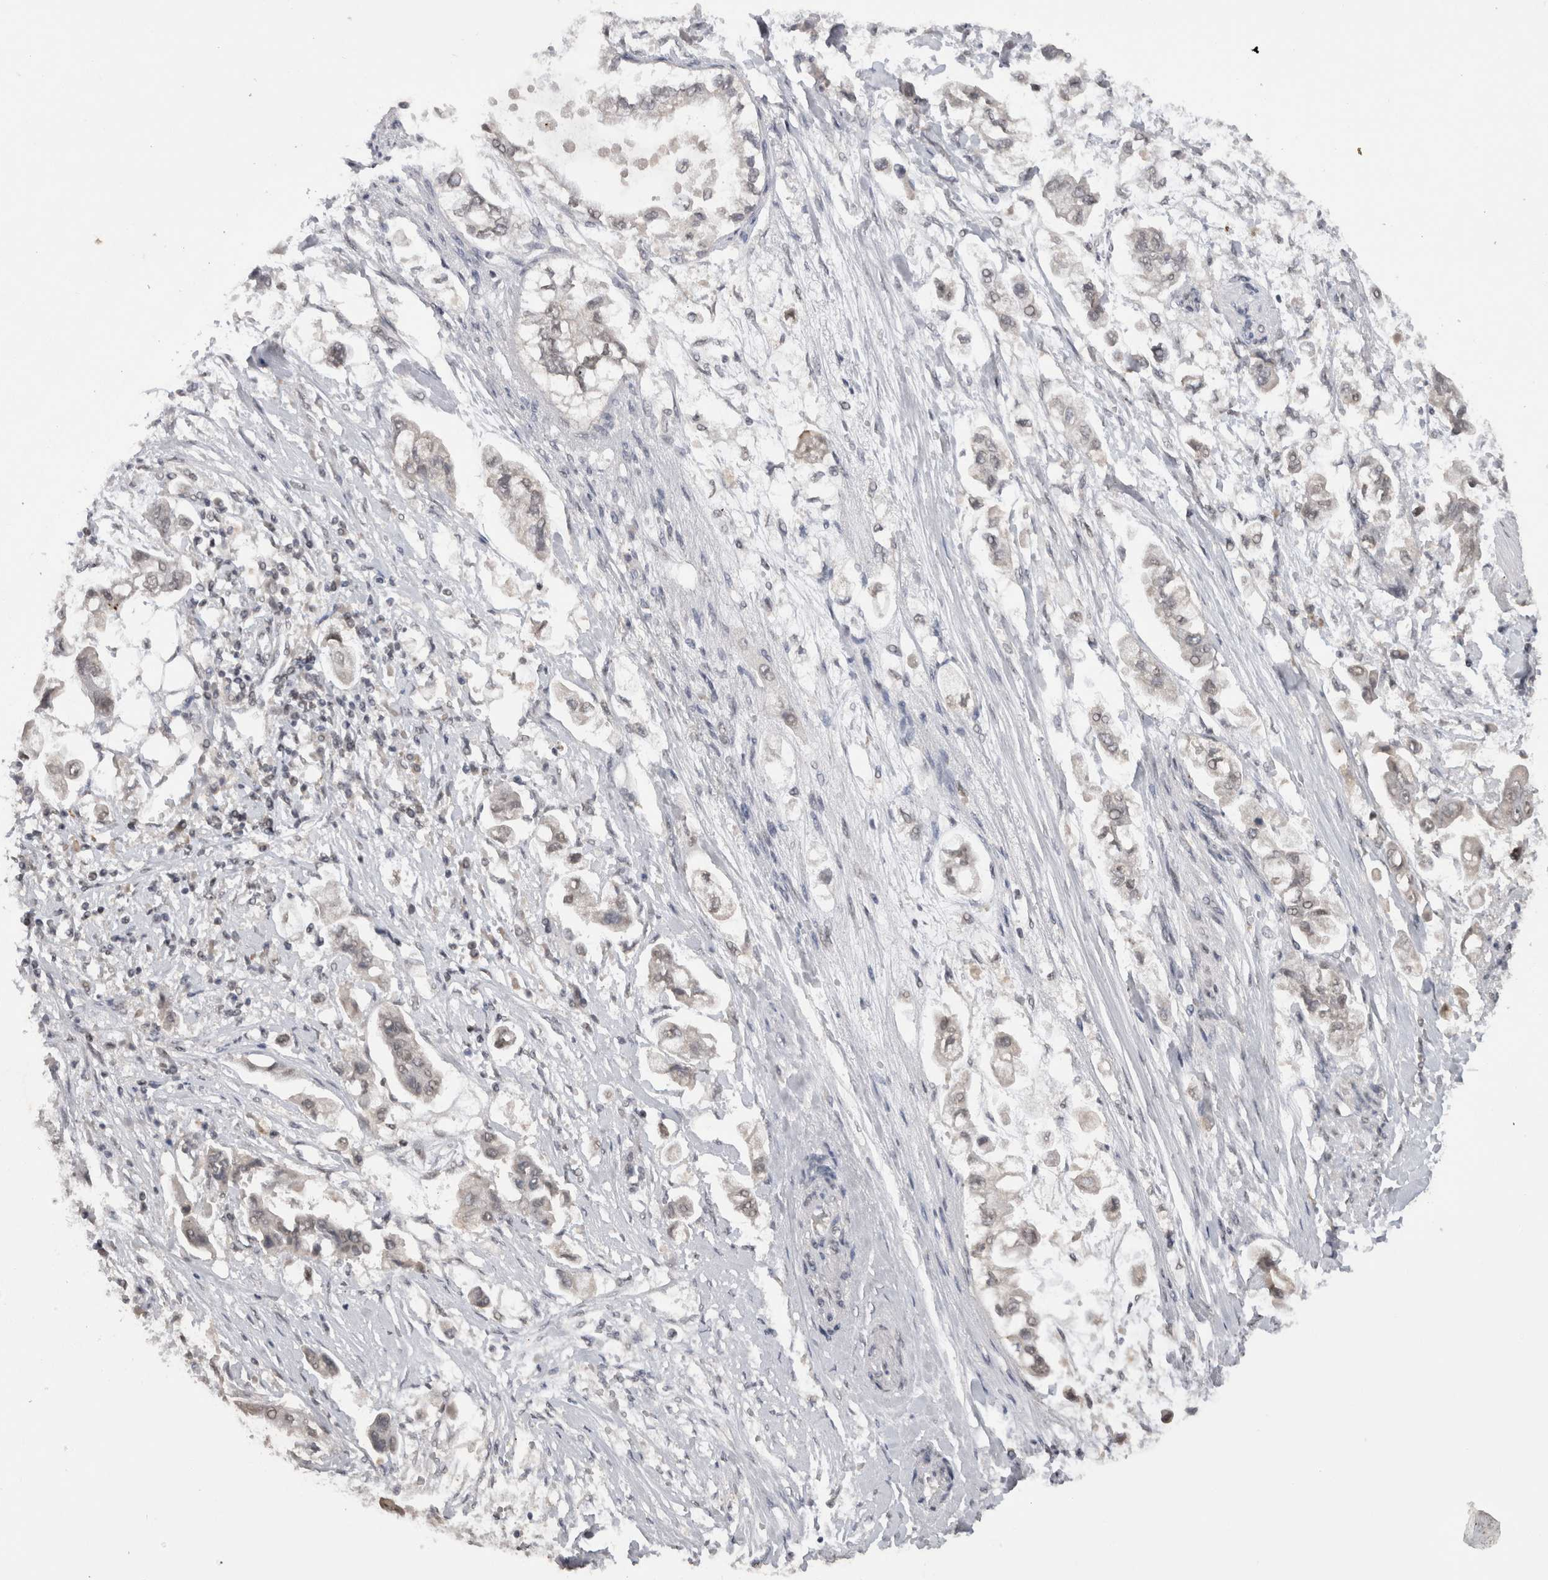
{"staining": {"intensity": "negative", "quantity": "none", "location": "none"}, "tissue": "stomach cancer", "cell_type": "Tumor cells", "image_type": "cancer", "snomed": [{"axis": "morphology", "description": "Adenocarcinoma, NOS"}, {"axis": "topography", "description": "Stomach"}], "caption": "High magnification brightfield microscopy of stomach cancer (adenocarcinoma) stained with DAB (brown) and counterstained with hematoxylin (blue): tumor cells show no significant positivity.", "gene": "DAXX", "patient": {"sex": "male", "age": 62}}